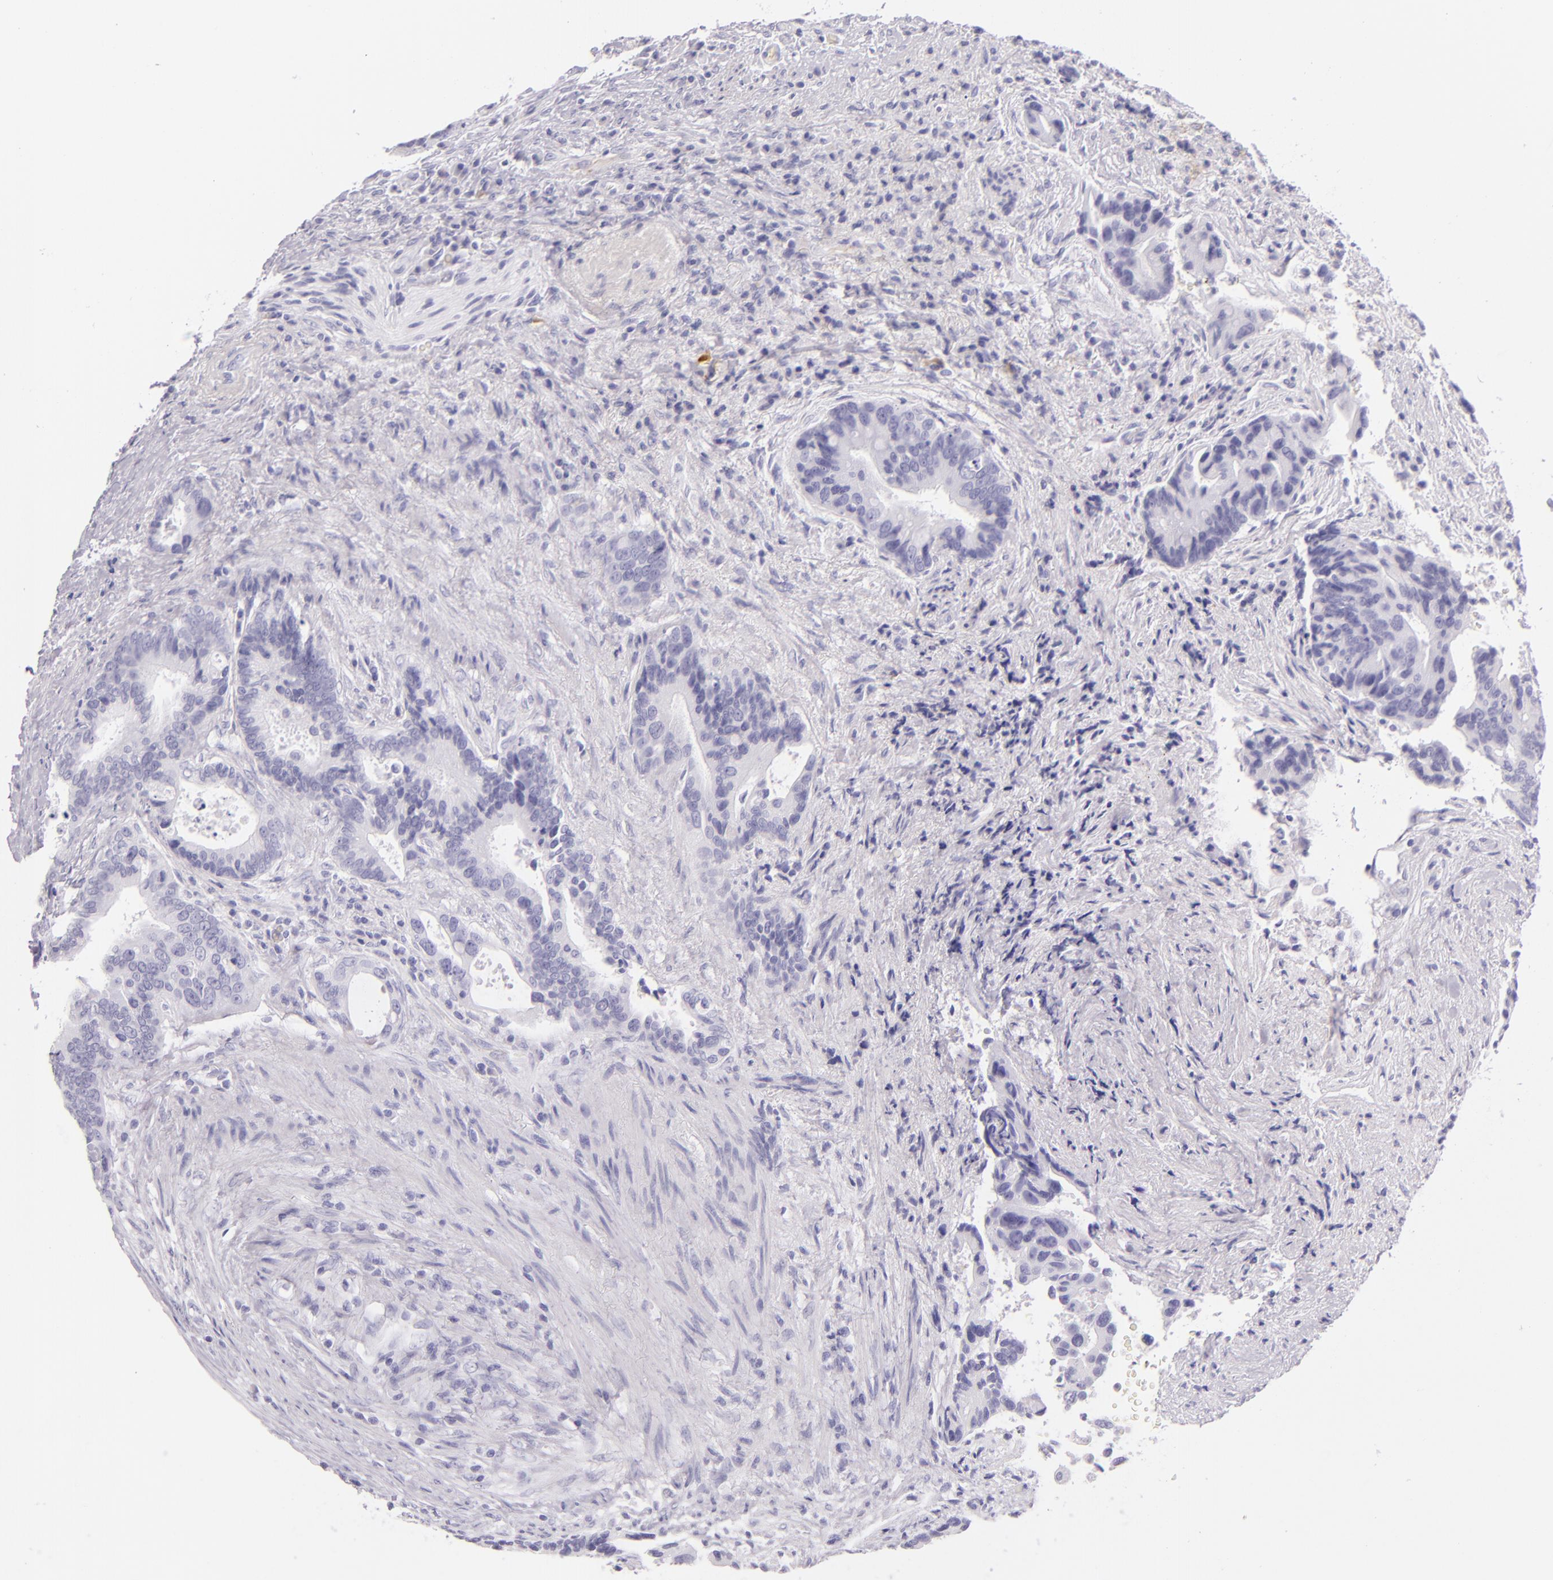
{"staining": {"intensity": "negative", "quantity": "none", "location": "none"}, "tissue": "colorectal cancer", "cell_type": "Tumor cells", "image_type": "cancer", "snomed": [{"axis": "morphology", "description": "Adenocarcinoma, NOS"}, {"axis": "topography", "description": "Rectum"}], "caption": "This is an IHC image of adenocarcinoma (colorectal). There is no expression in tumor cells.", "gene": "SELP", "patient": {"sex": "female", "age": 67}}